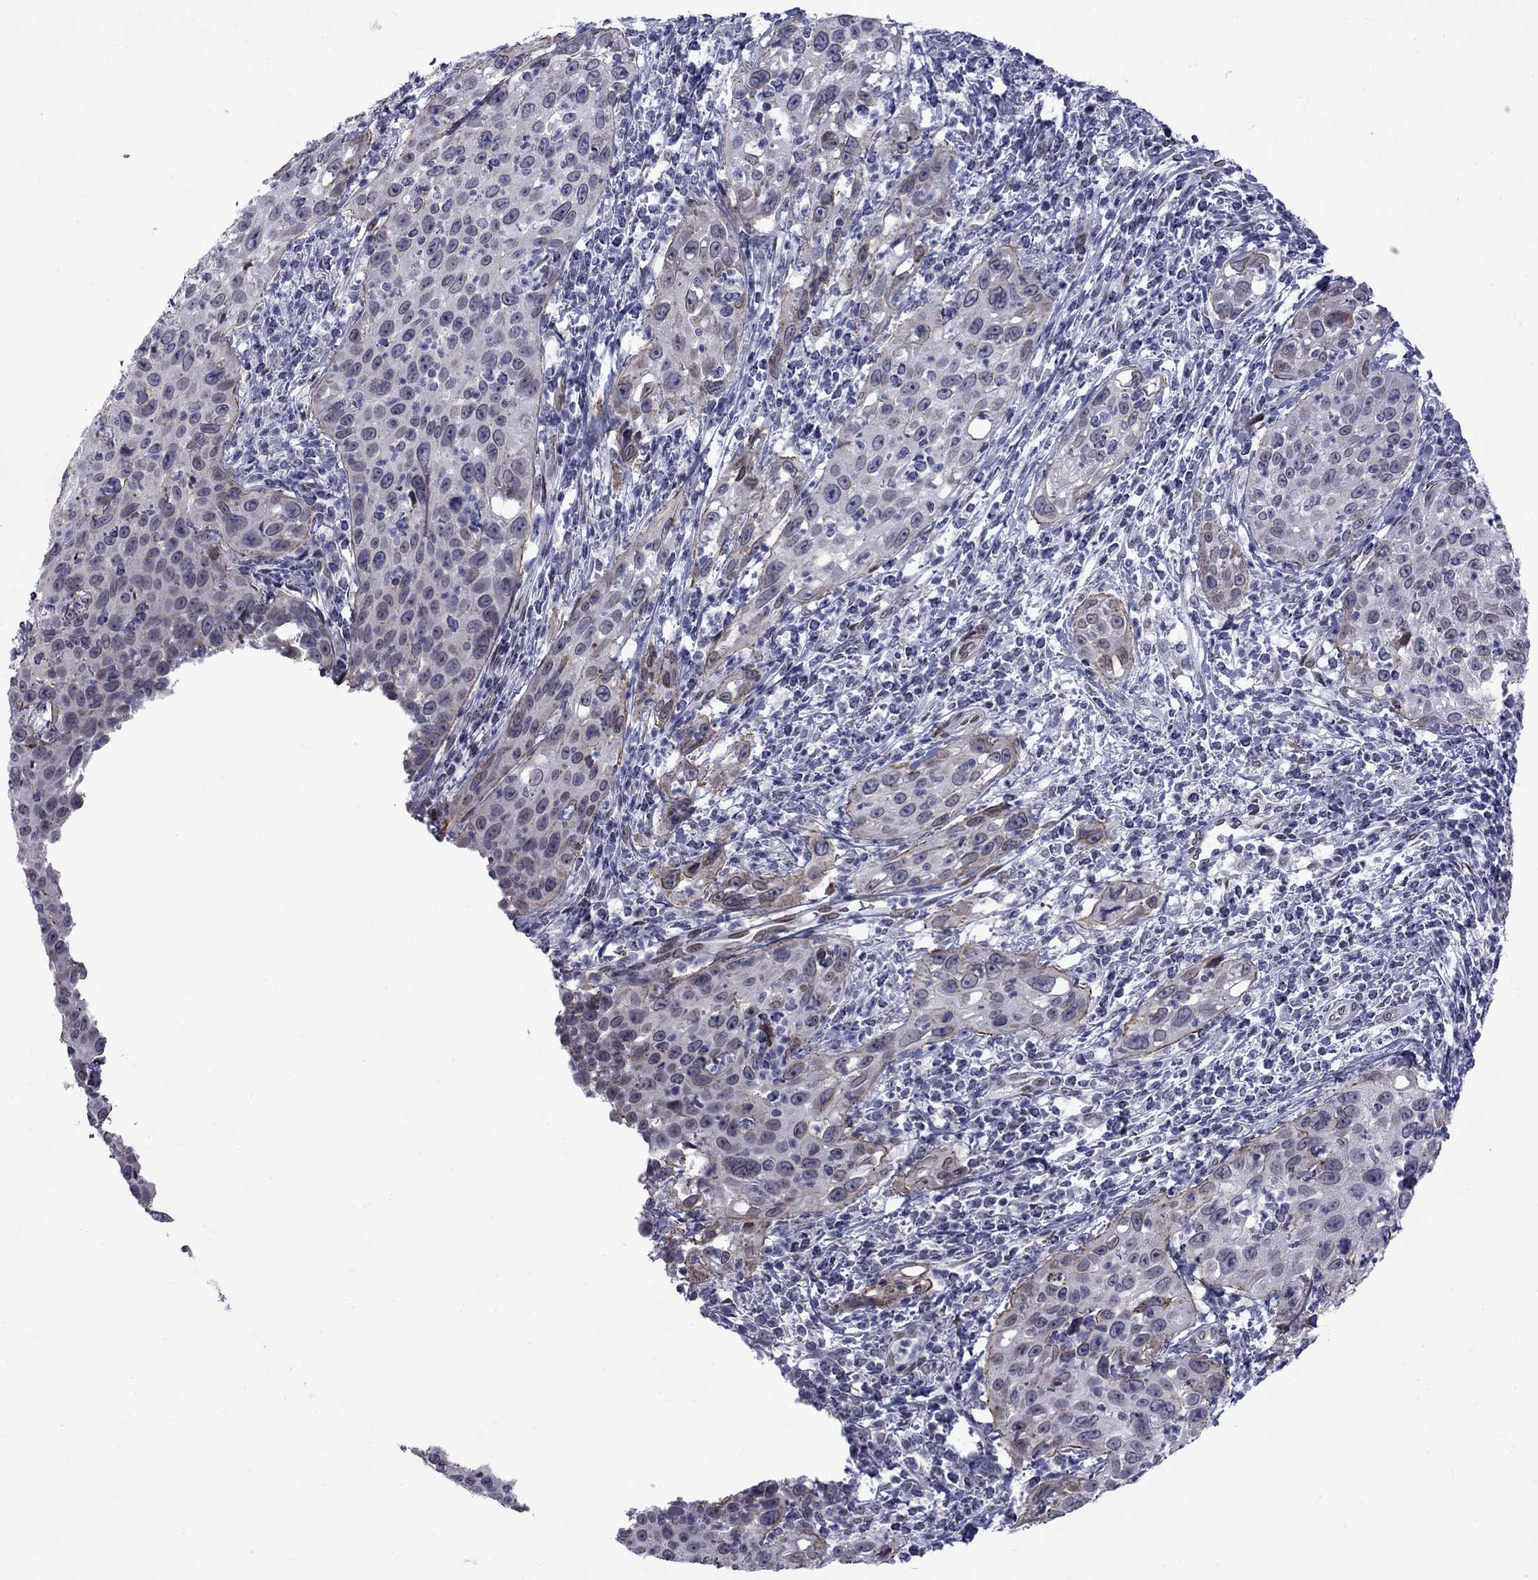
{"staining": {"intensity": "weak", "quantity": "<25%", "location": "cytoplasmic/membranous"}, "tissue": "cervical cancer", "cell_type": "Tumor cells", "image_type": "cancer", "snomed": [{"axis": "morphology", "description": "Squamous cell carcinoma, NOS"}, {"axis": "topography", "description": "Cervix"}], "caption": "DAB (3,3'-diaminobenzidine) immunohistochemical staining of human cervical cancer (squamous cell carcinoma) shows no significant expression in tumor cells. The staining was performed using DAB to visualize the protein expression in brown, while the nuclei were stained in blue with hematoxylin (Magnification: 20x).", "gene": "CLTCL1", "patient": {"sex": "female", "age": 26}}